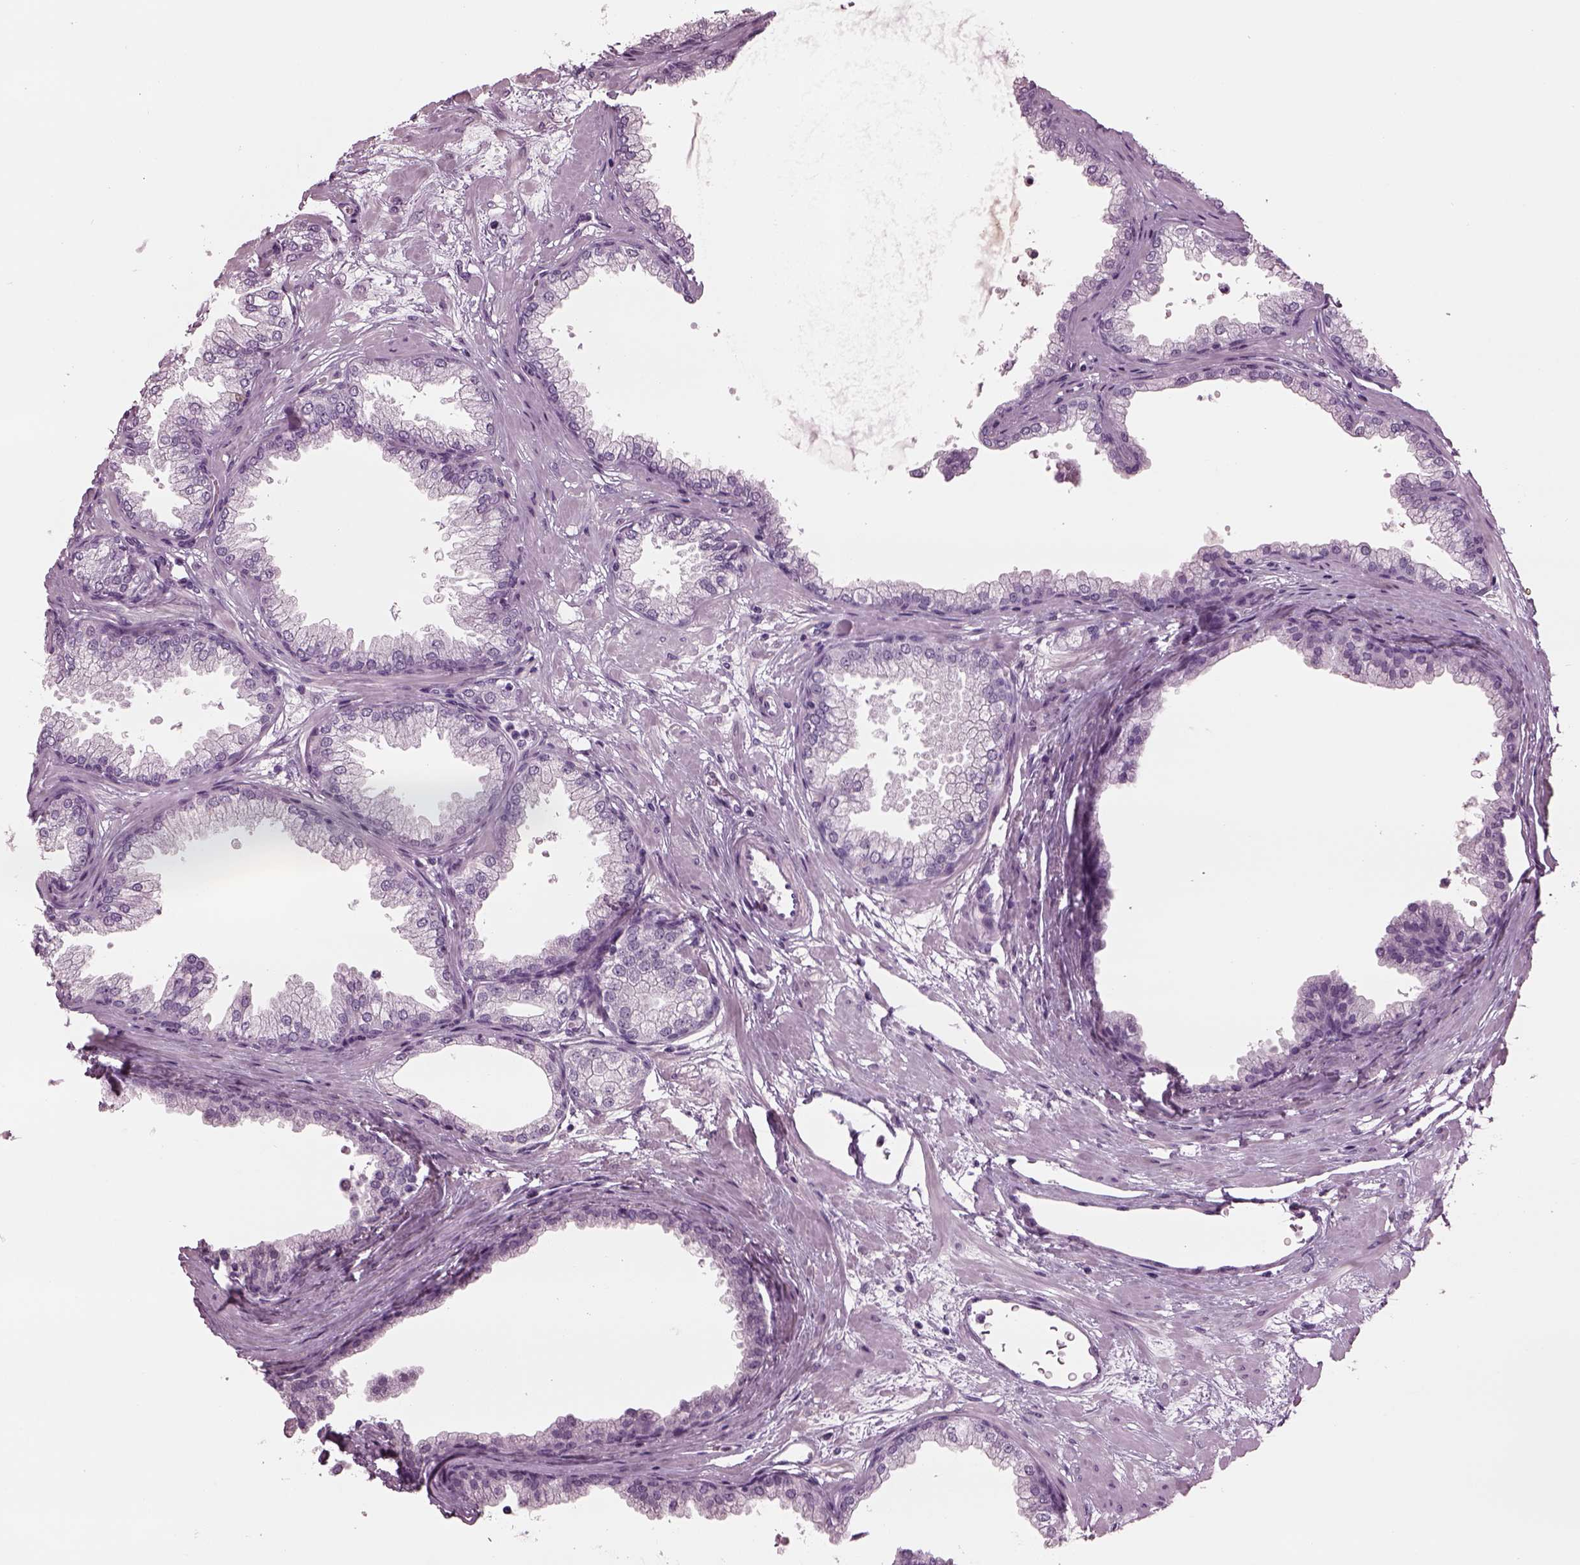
{"staining": {"intensity": "negative", "quantity": "none", "location": "none"}, "tissue": "prostate", "cell_type": "Glandular cells", "image_type": "normal", "snomed": [{"axis": "morphology", "description": "Normal tissue, NOS"}, {"axis": "topography", "description": "Prostate"}], "caption": "IHC image of unremarkable prostate stained for a protein (brown), which exhibits no positivity in glandular cells.", "gene": "TPPP2", "patient": {"sex": "male", "age": 37}}